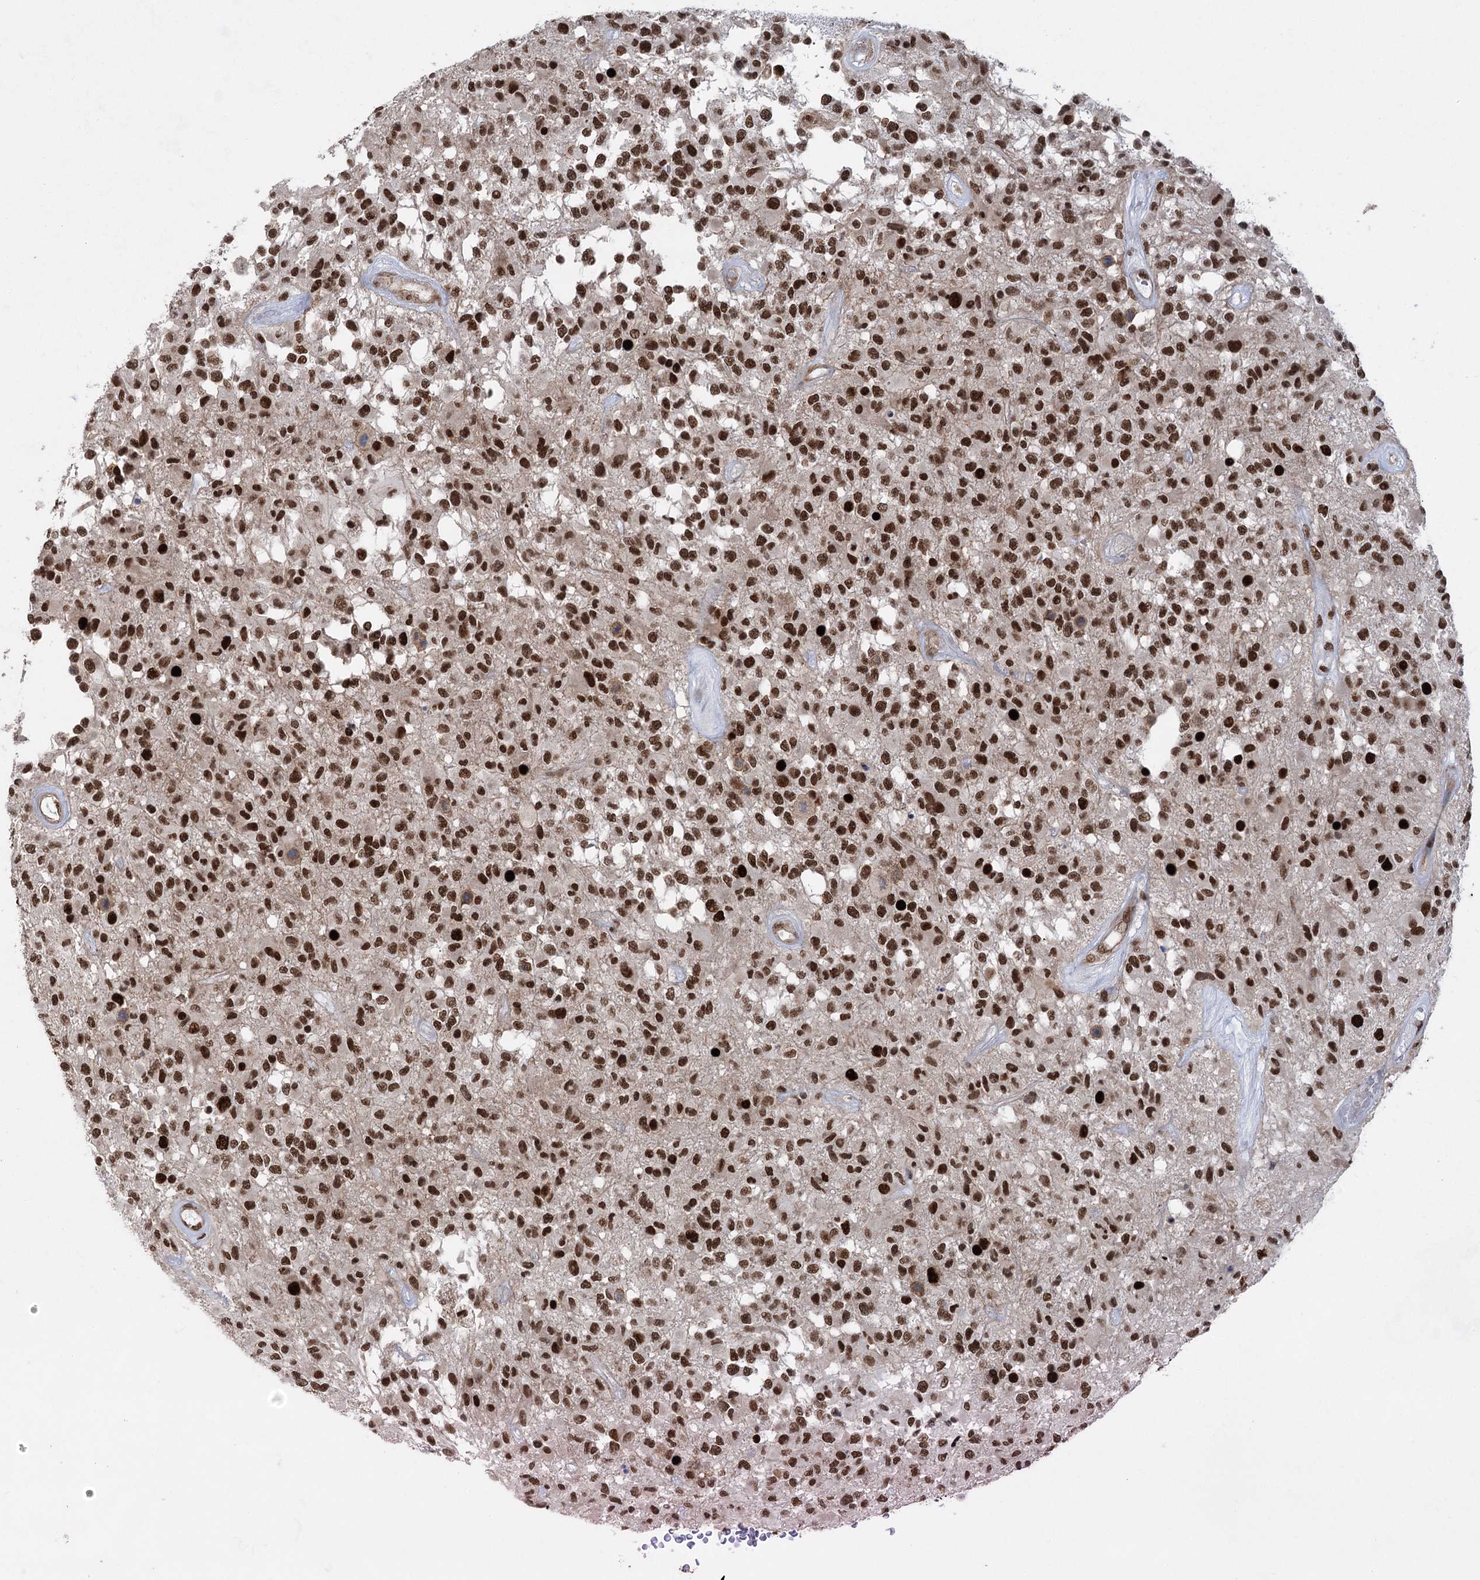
{"staining": {"intensity": "strong", "quantity": ">75%", "location": "nuclear"}, "tissue": "glioma", "cell_type": "Tumor cells", "image_type": "cancer", "snomed": [{"axis": "morphology", "description": "Glioma, malignant, High grade"}, {"axis": "morphology", "description": "Glioblastoma, NOS"}, {"axis": "topography", "description": "Brain"}], "caption": "Tumor cells show strong nuclear expression in approximately >75% of cells in glioblastoma. Using DAB (3,3'-diaminobenzidine) (brown) and hematoxylin (blue) stains, captured at high magnification using brightfield microscopy.", "gene": "ZCCHC8", "patient": {"sex": "male", "age": 60}}